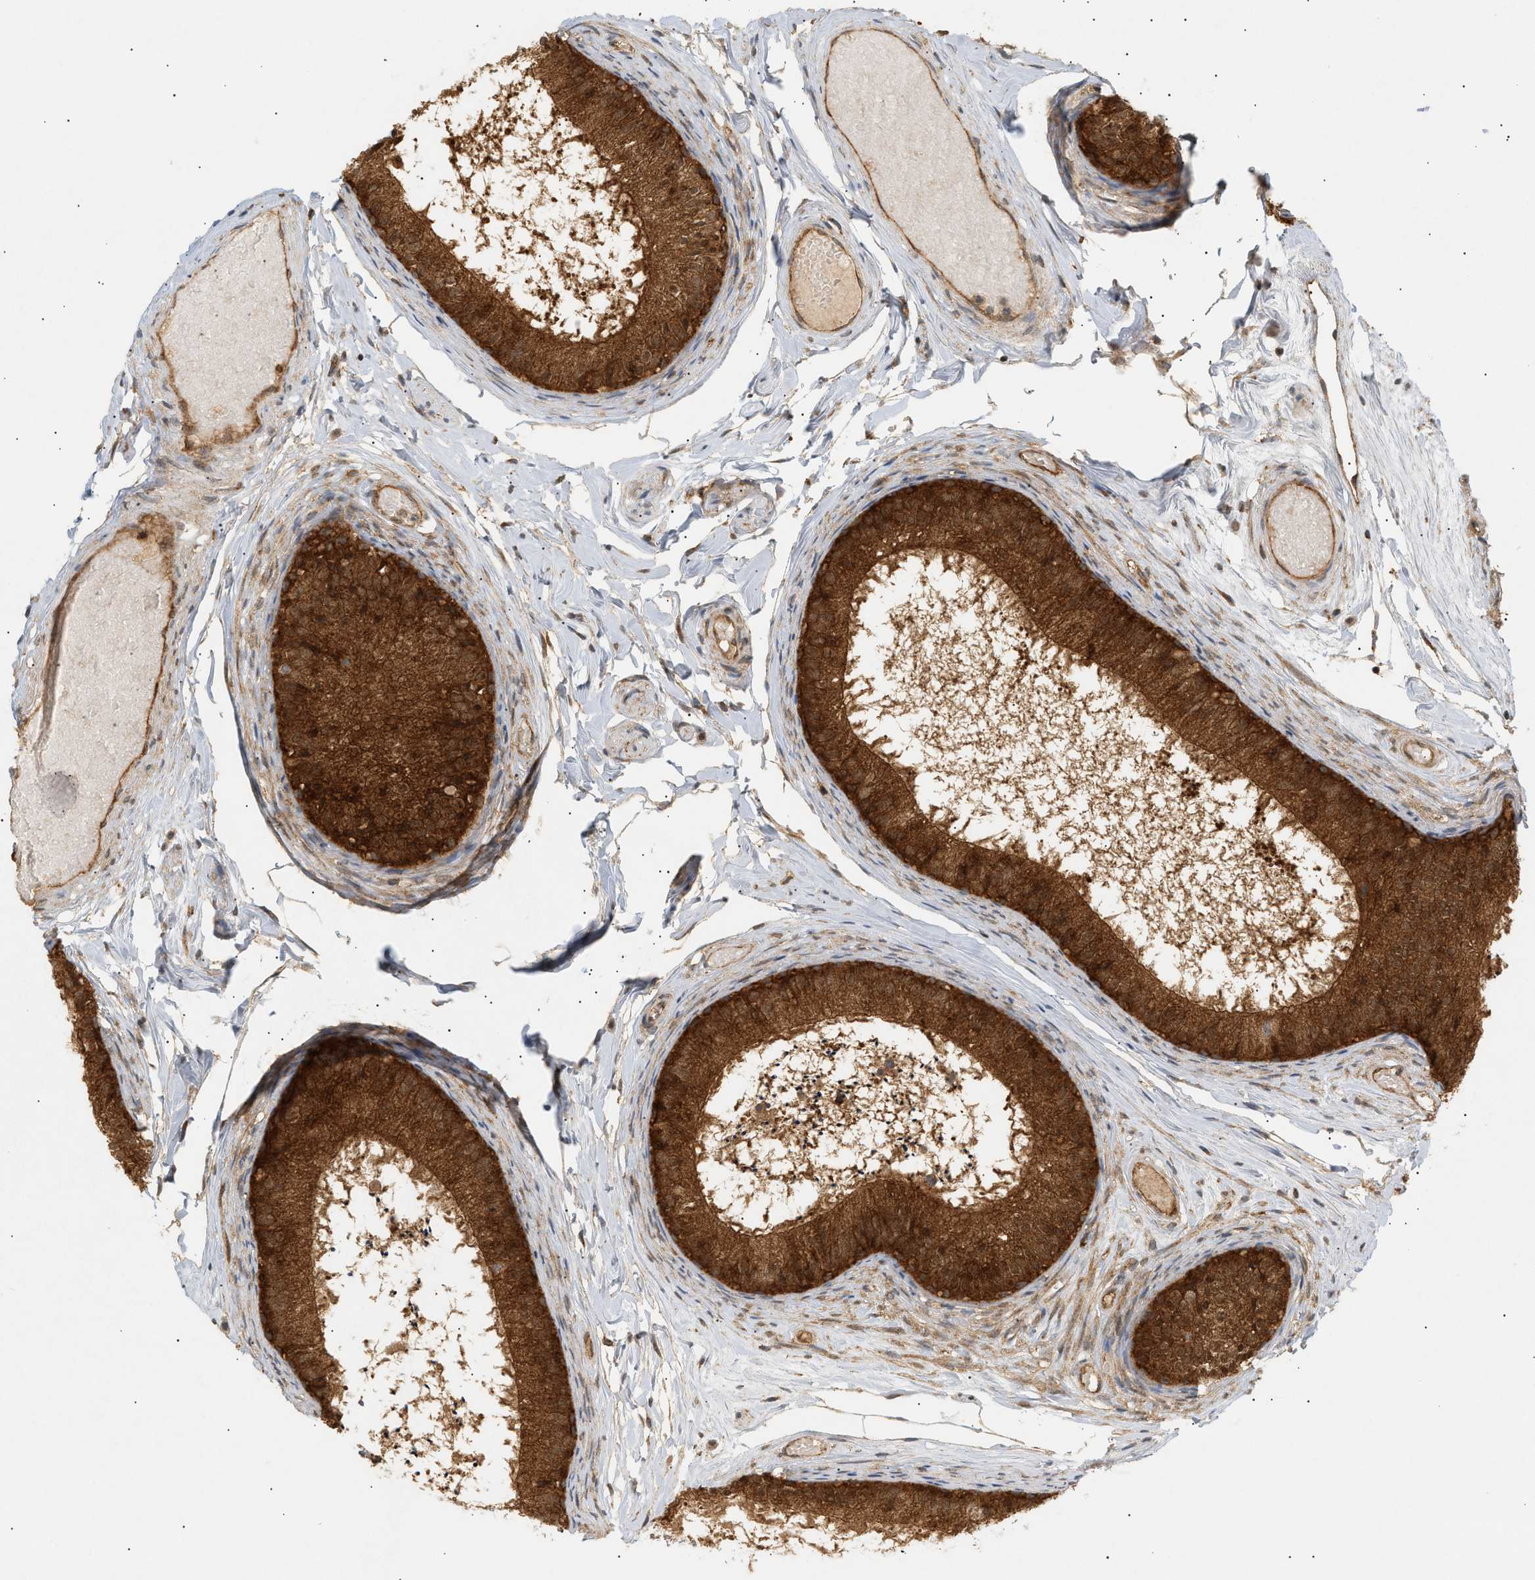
{"staining": {"intensity": "strong", "quantity": ">75%", "location": "cytoplasmic/membranous"}, "tissue": "epididymis", "cell_type": "Glandular cells", "image_type": "normal", "snomed": [{"axis": "morphology", "description": "Normal tissue, NOS"}, {"axis": "topography", "description": "Epididymis"}], "caption": "Epididymis was stained to show a protein in brown. There is high levels of strong cytoplasmic/membranous expression in about >75% of glandular cells. Nuclei are stained in blue.", "gene": "SHC1", "patient": {"sex": "male", "age": 46}}